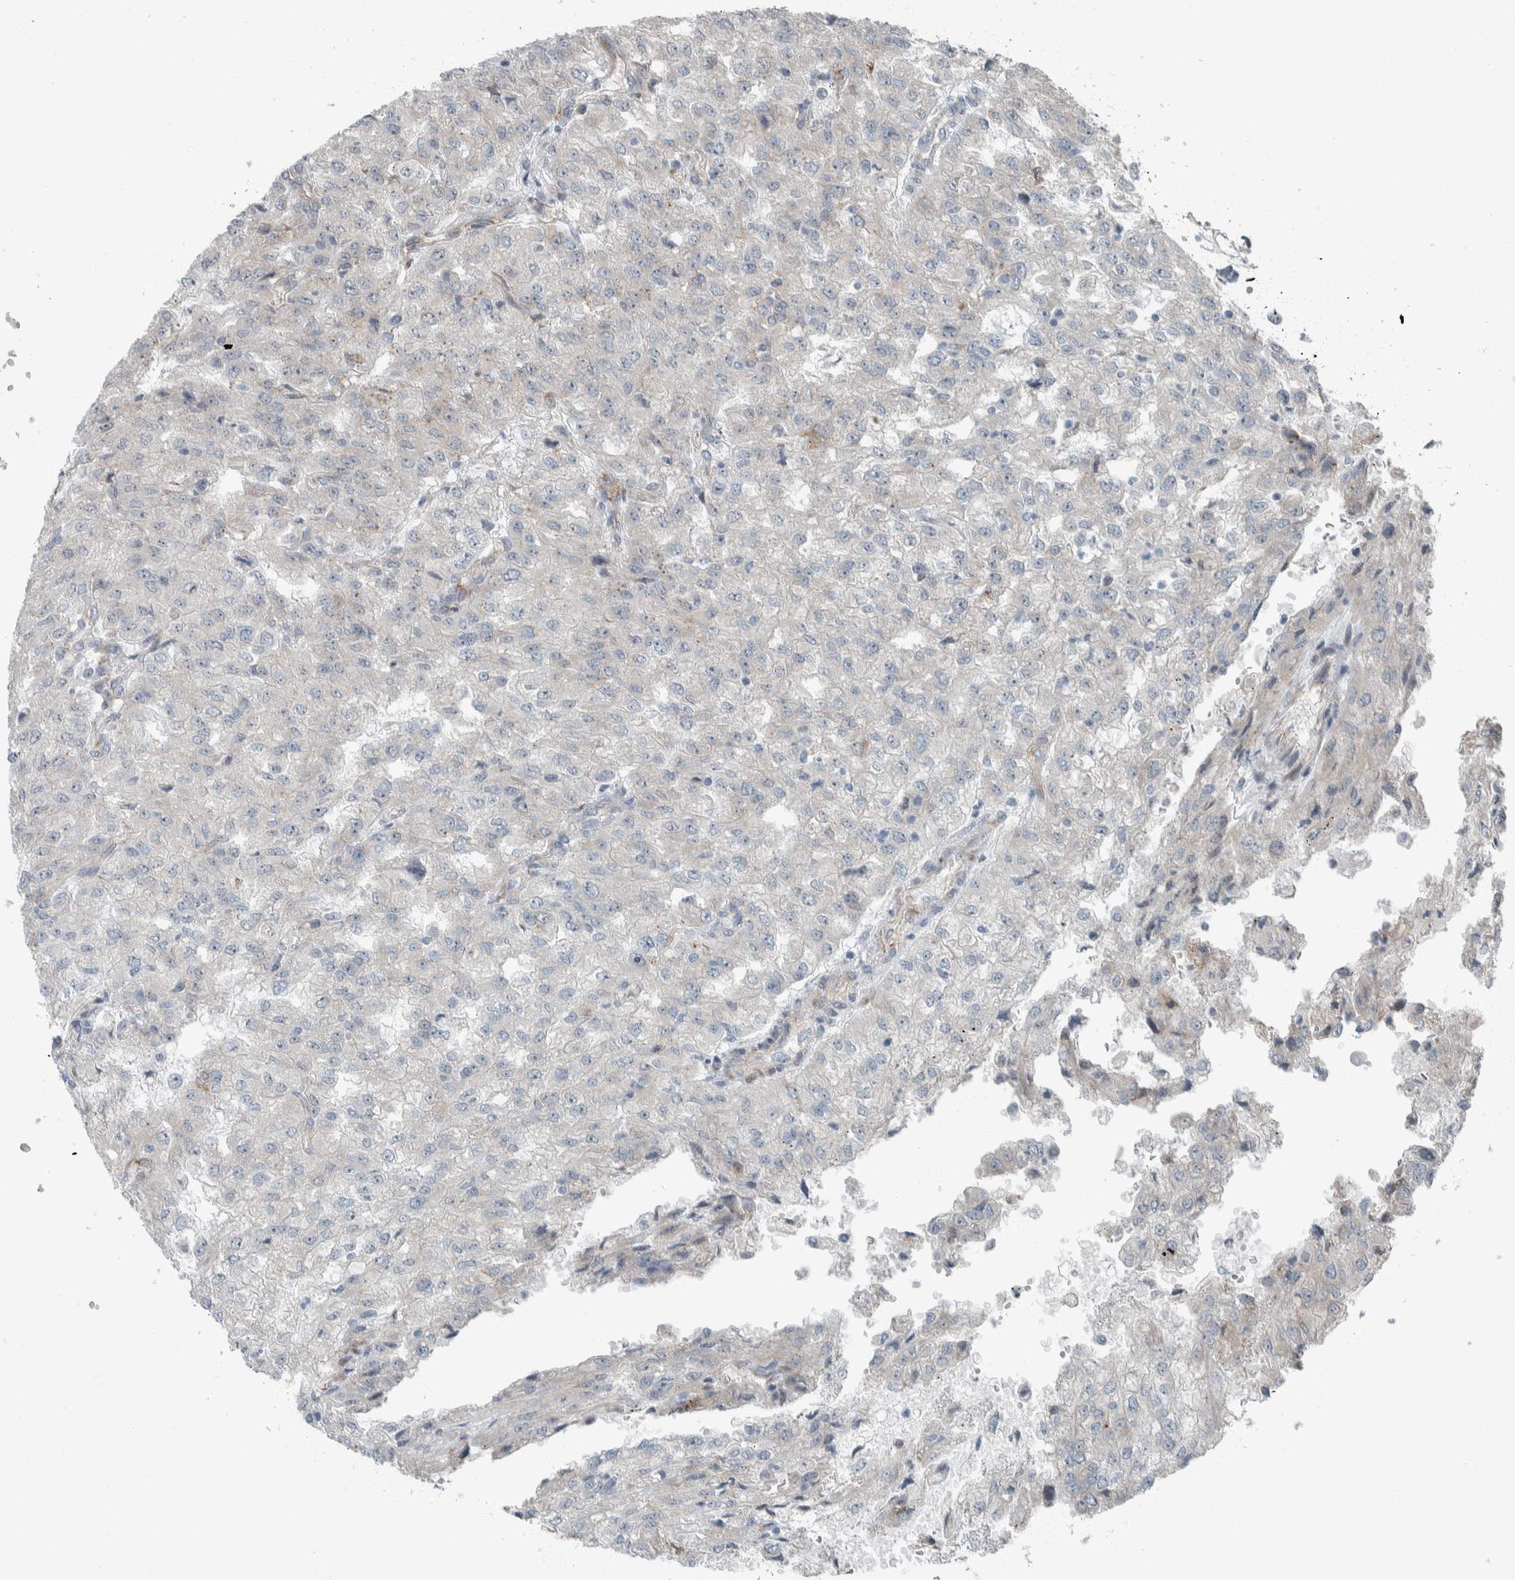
{"staining": {"intensity": "negative", "quantity": "none", "location": "none"}, "tissue": "renal cancer", "cell_type": "Tumor cells", "image_type": "cancer", "snomed": [{"axis": "morphology", "description": "Adenocarcinoma, NOS"}, {"axis": "topography", "description": "Kidney"}], "caption": "Immunohistochemistry histopathology image of renal cancer (adenocarcinoma) stained for a protein (brown), which reveals no expression in tumor cells.", "gene": "USP25", "patient": {"sex": "female", "age": 54}}